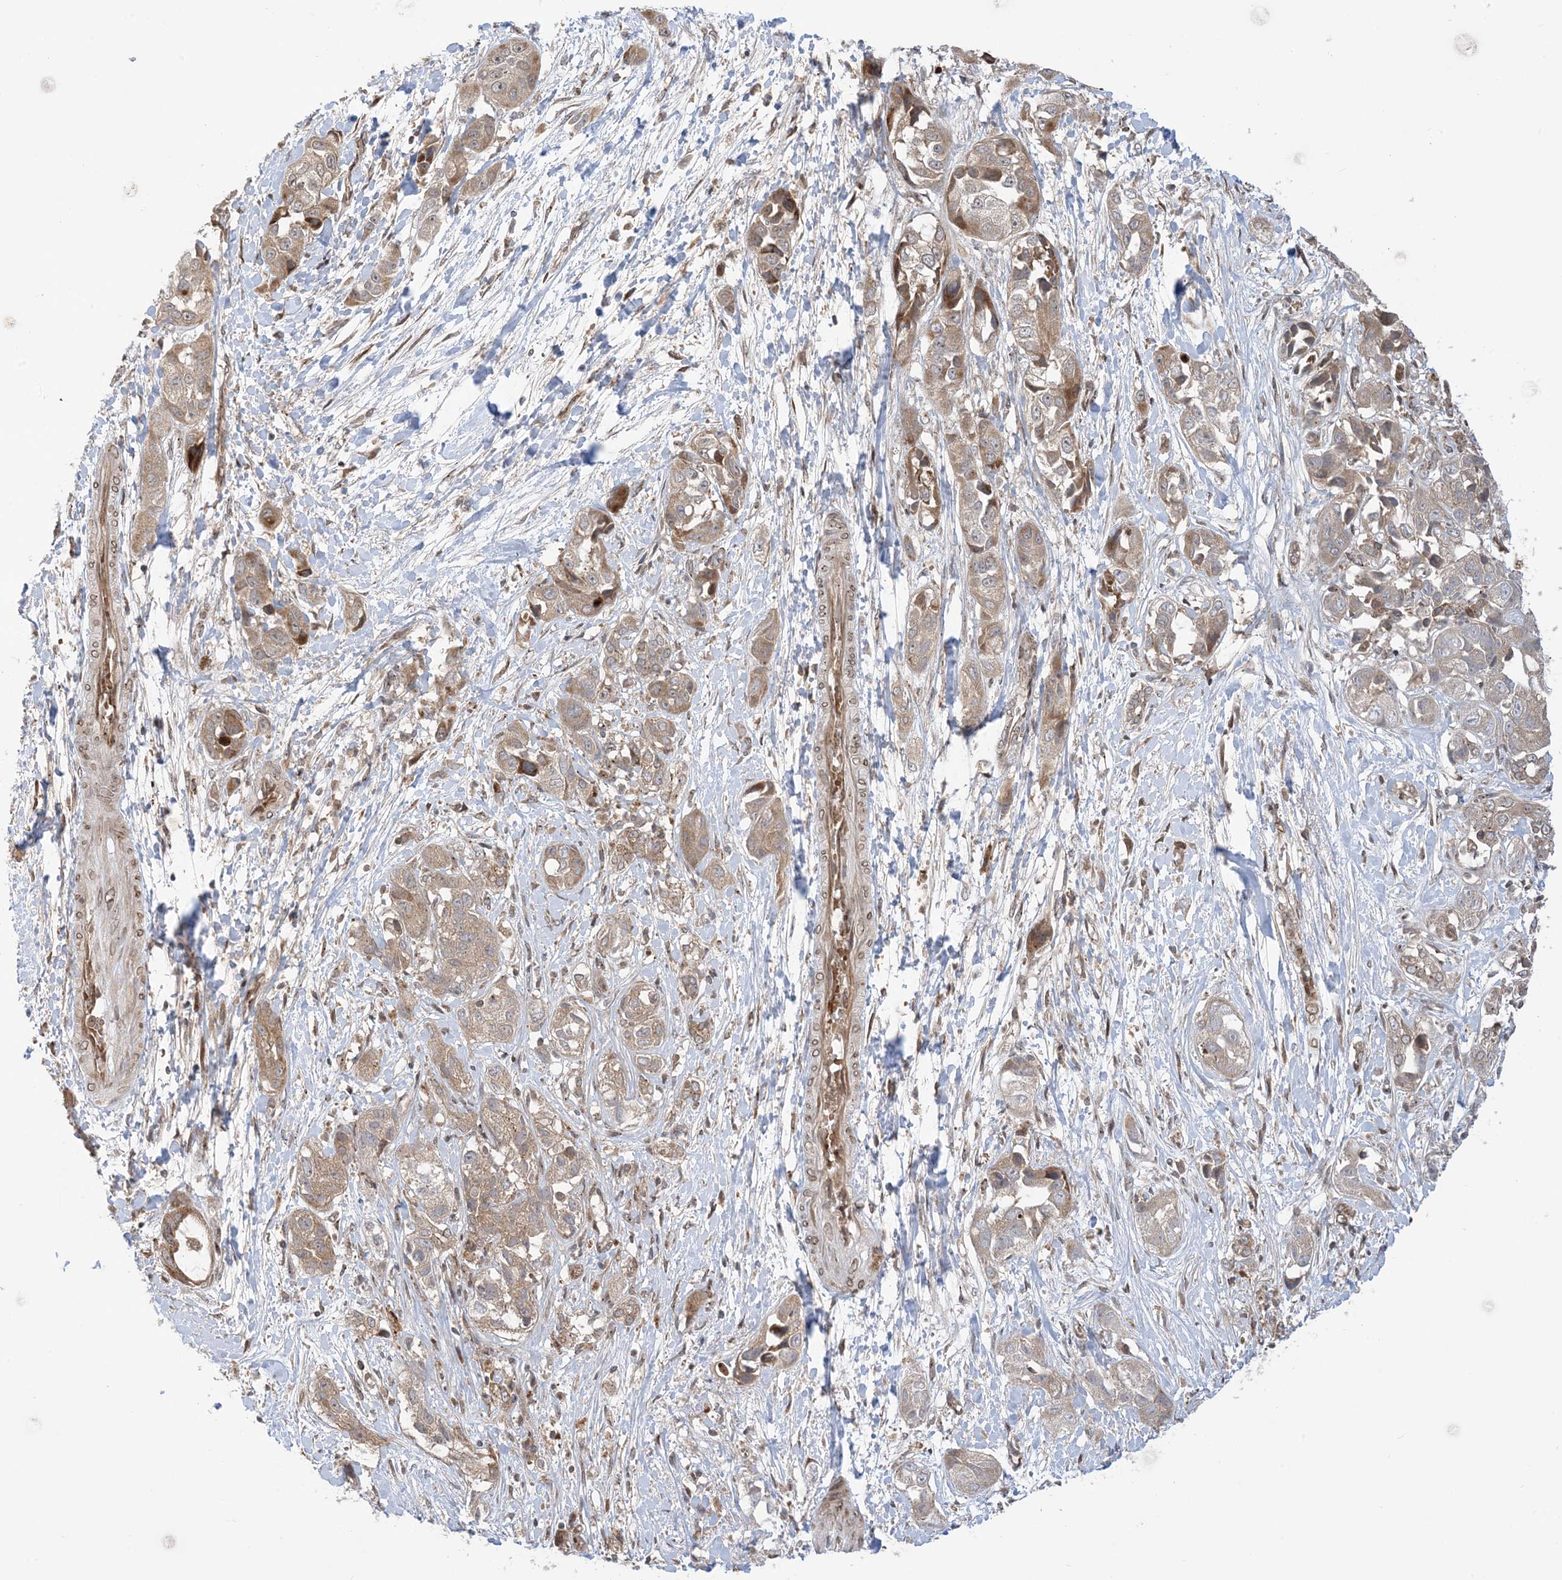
{"staining": {"intensity": "weak", "quantity": ">75%", "location": "cytoplasmic/membranous"}, "tissue": "liver cancer", "cell_type": "Tumor cells", "image_type": "cancer", "snomed": [{"axis": "morphology", "description": "Cholangiocarcinoma"}, {"axis": "topography", "description": "Liver"}], "caption": "Approximately >75% of tumor cells in liver cancer (cholangiocarcinoma) demonstrate weak cytoplasmic/membranous protein positivity as visualized by brown immunohistochemical staining.", "gene": "CASP4", "patient": {"sex": "female", "age": 52}}